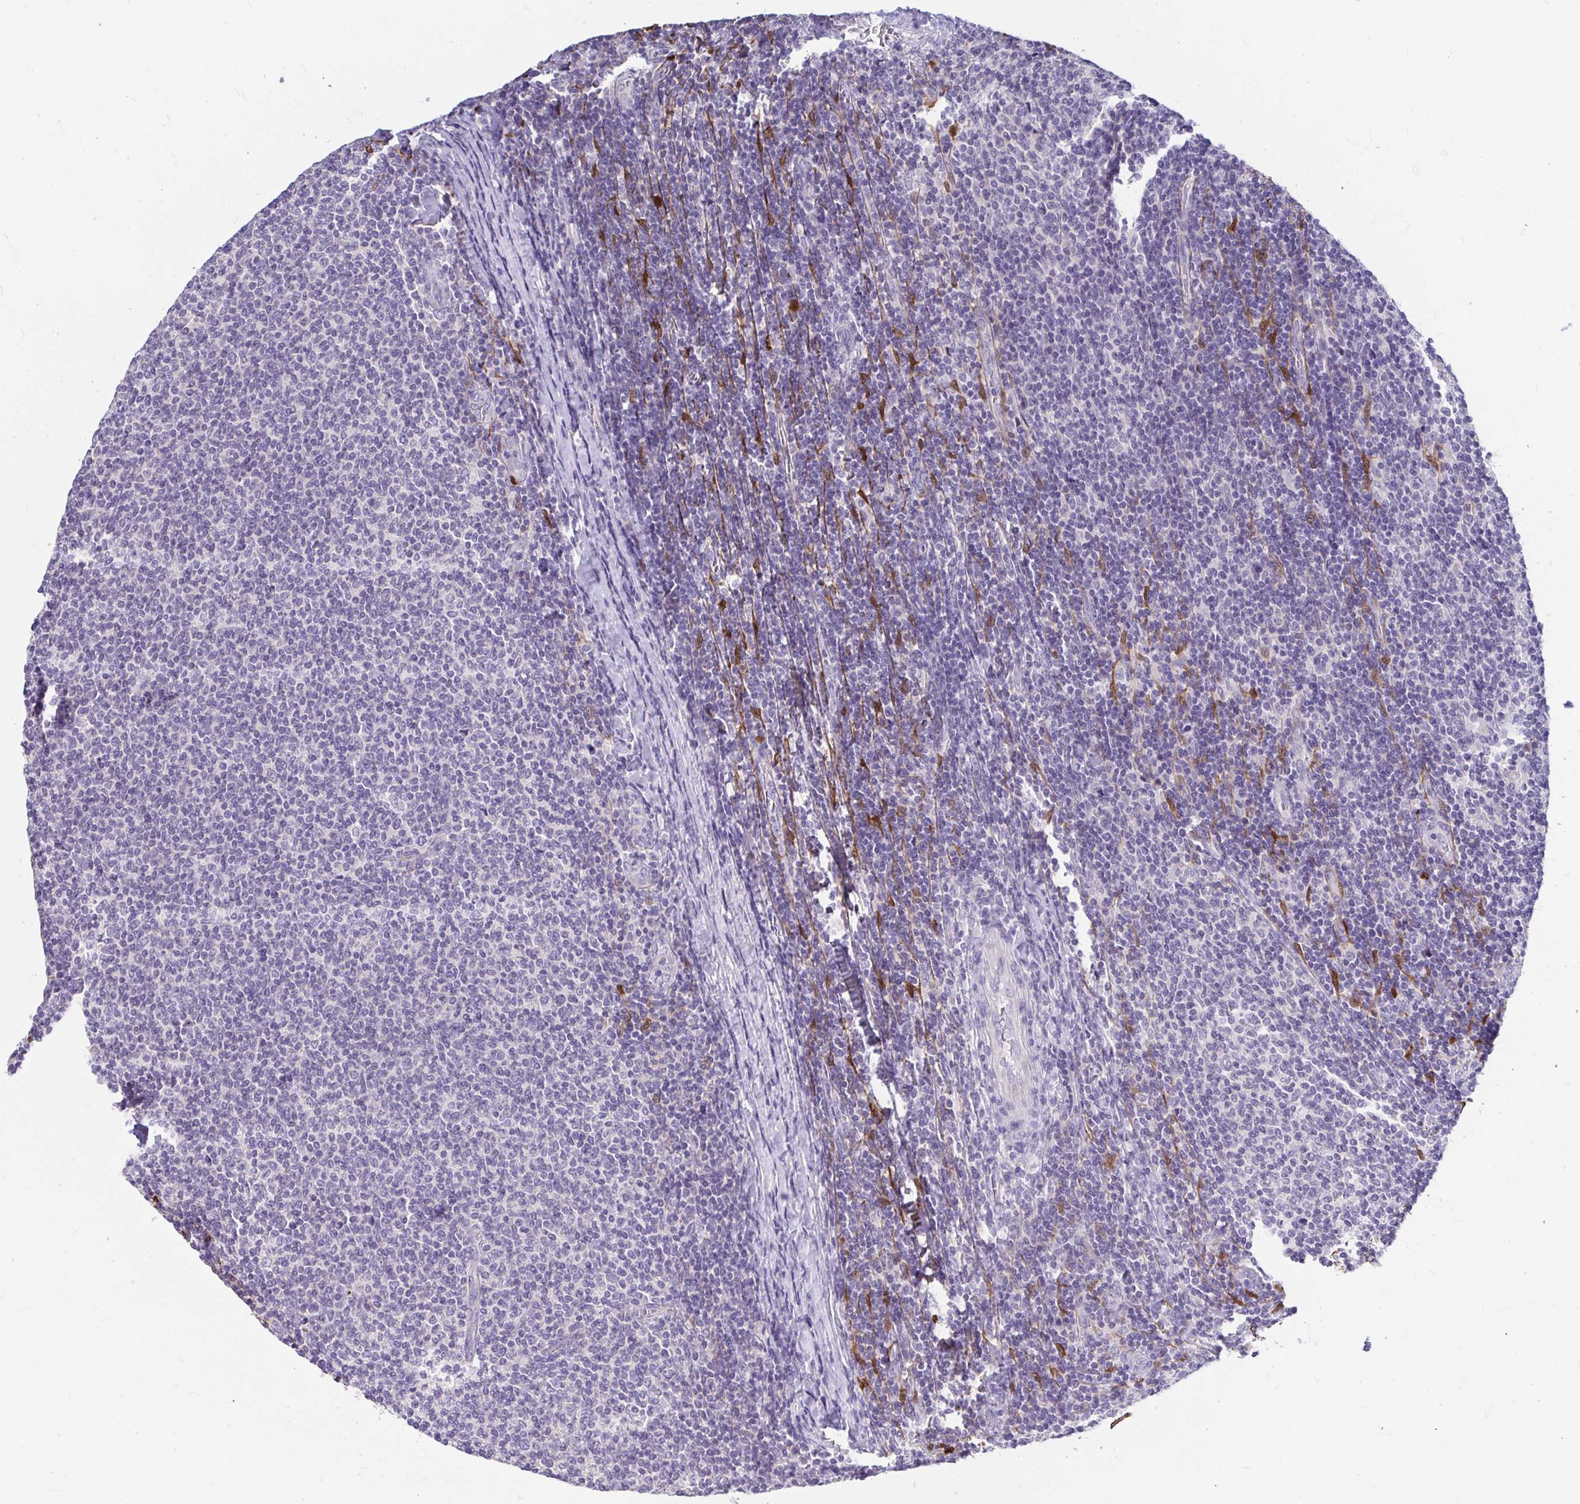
{"staining": {"intensity": "negative", "quantity": "none", "location": "none"}, "tissue": "lymphoma", "cell_type": "Tumor cells", "image_type": "cancer", "snomed": [{"axis": "morphology", "description": "Malignant lymphoma, non-Hodgkin's type, Low grade"}, {"axis": "topography", "description": "Lymph node"}], "caption": "An immunohistochemistry photomicrograph of malignant lymphoma, non-Hodgkin's type (low-grade) is shown. There is no staining in tumor cells of malignant lymphoma, non-Hodgkin's type (low-grade). (Stains: DAB immunohistochemistry (IHC) with hematoxylin counter stain, Microscopy: brightfield microscopy at high magnification).", "gene": "ADH1A", "patient": {"sex": "male", "age": 52}}